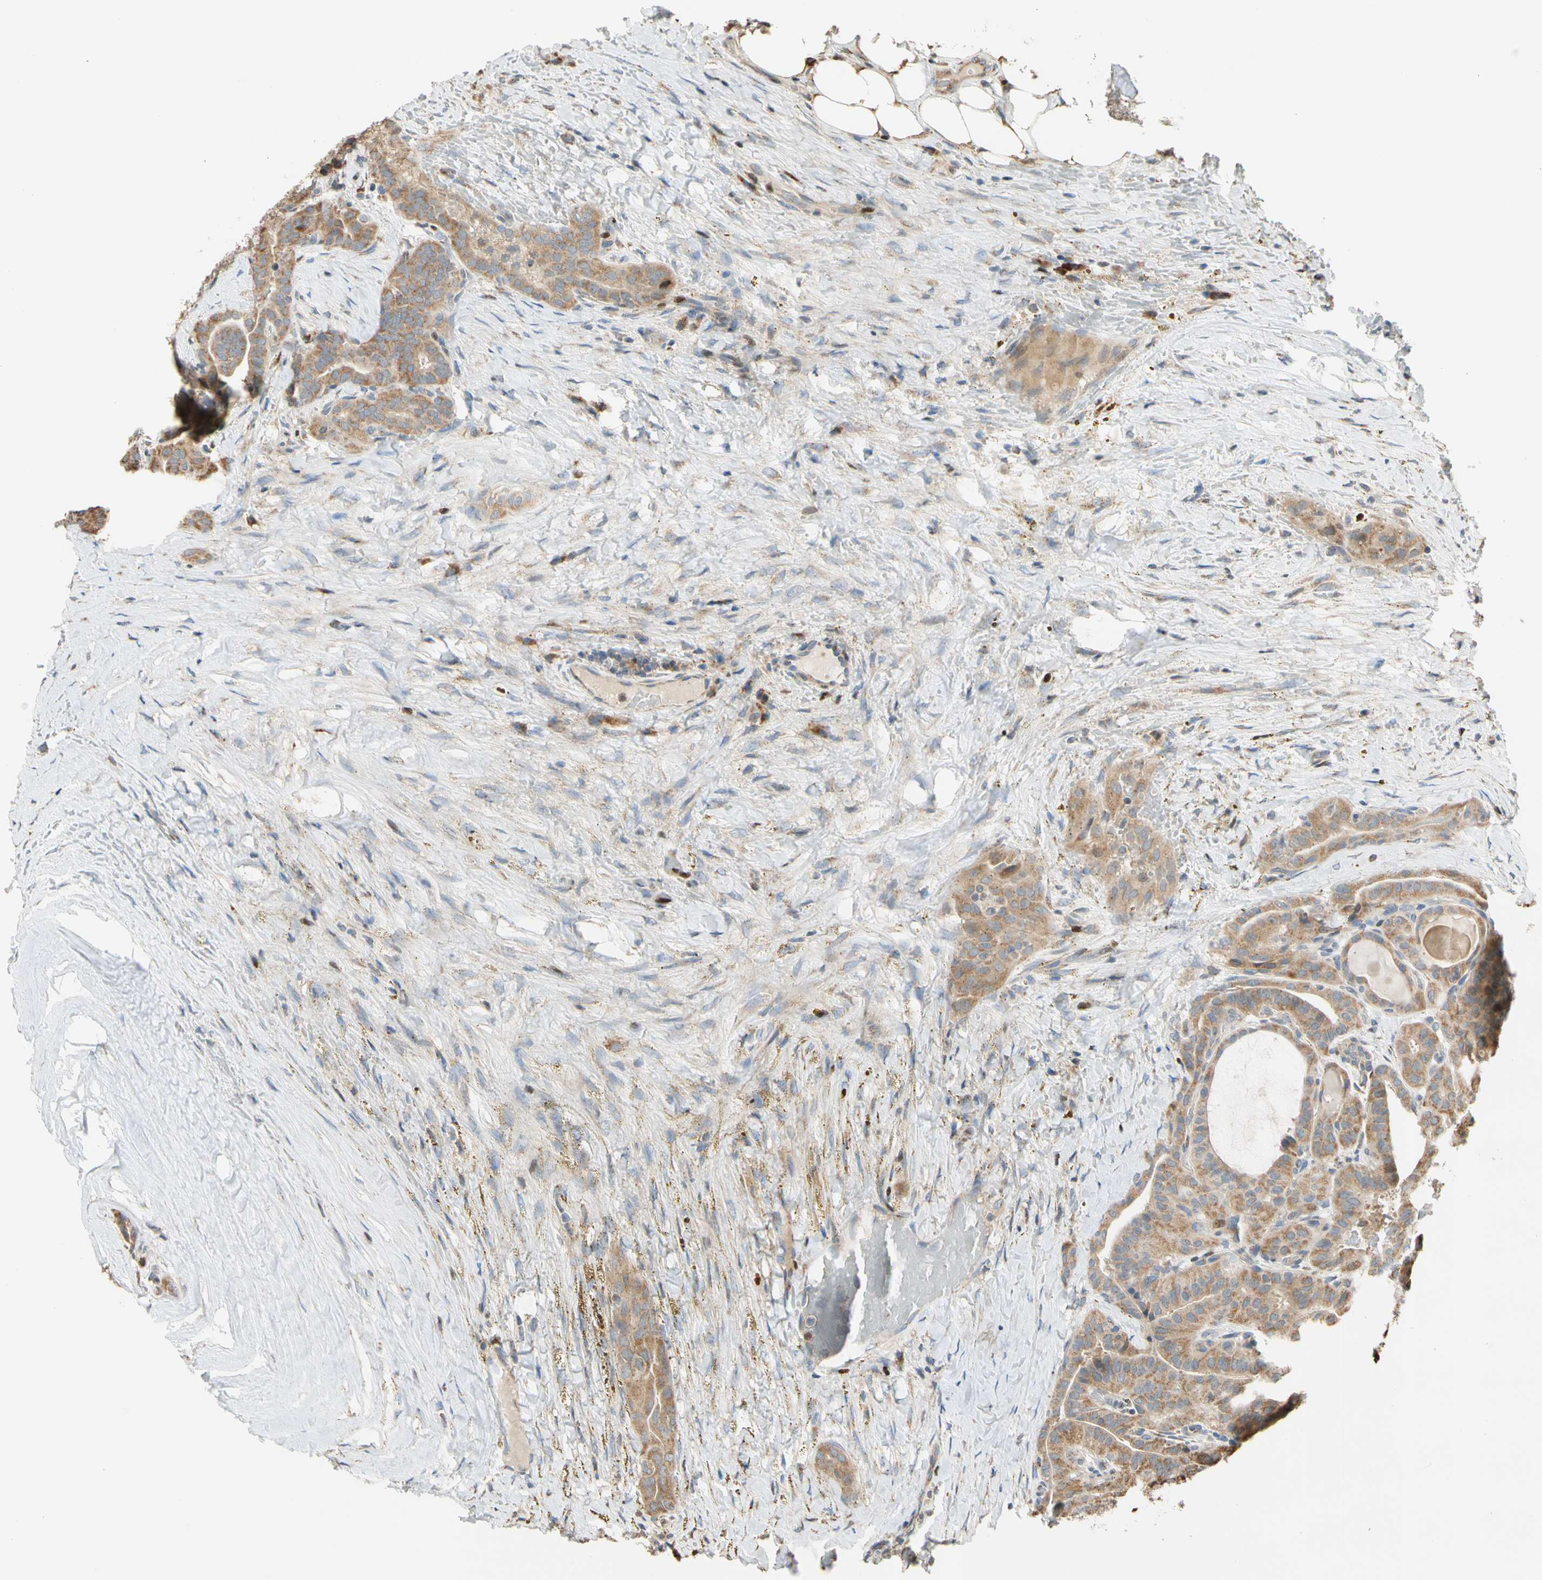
{"staining": {"intensity": "moderate", "quantity": ">75%", "location": "cytoplasmic/membranous"}, "tissue": "thyroid cancer", "cell_type": "Tumor cells", "image_type": "cancer", "snomed": [{"axis": "morphology", "description": "Papillary adenocarcinoma, NOS"}, {"axis": "topography", "description": "Thyroid gland"}], "caption": "Approximately >75% of tumor cells in thyroid cancer demonstrate moderate cytoplasmic/membranous protein positivity as visualized by brown immunohistochemical staining.", "gene": "IP6K2", "patient": {"sex": "male", "age": 77}}